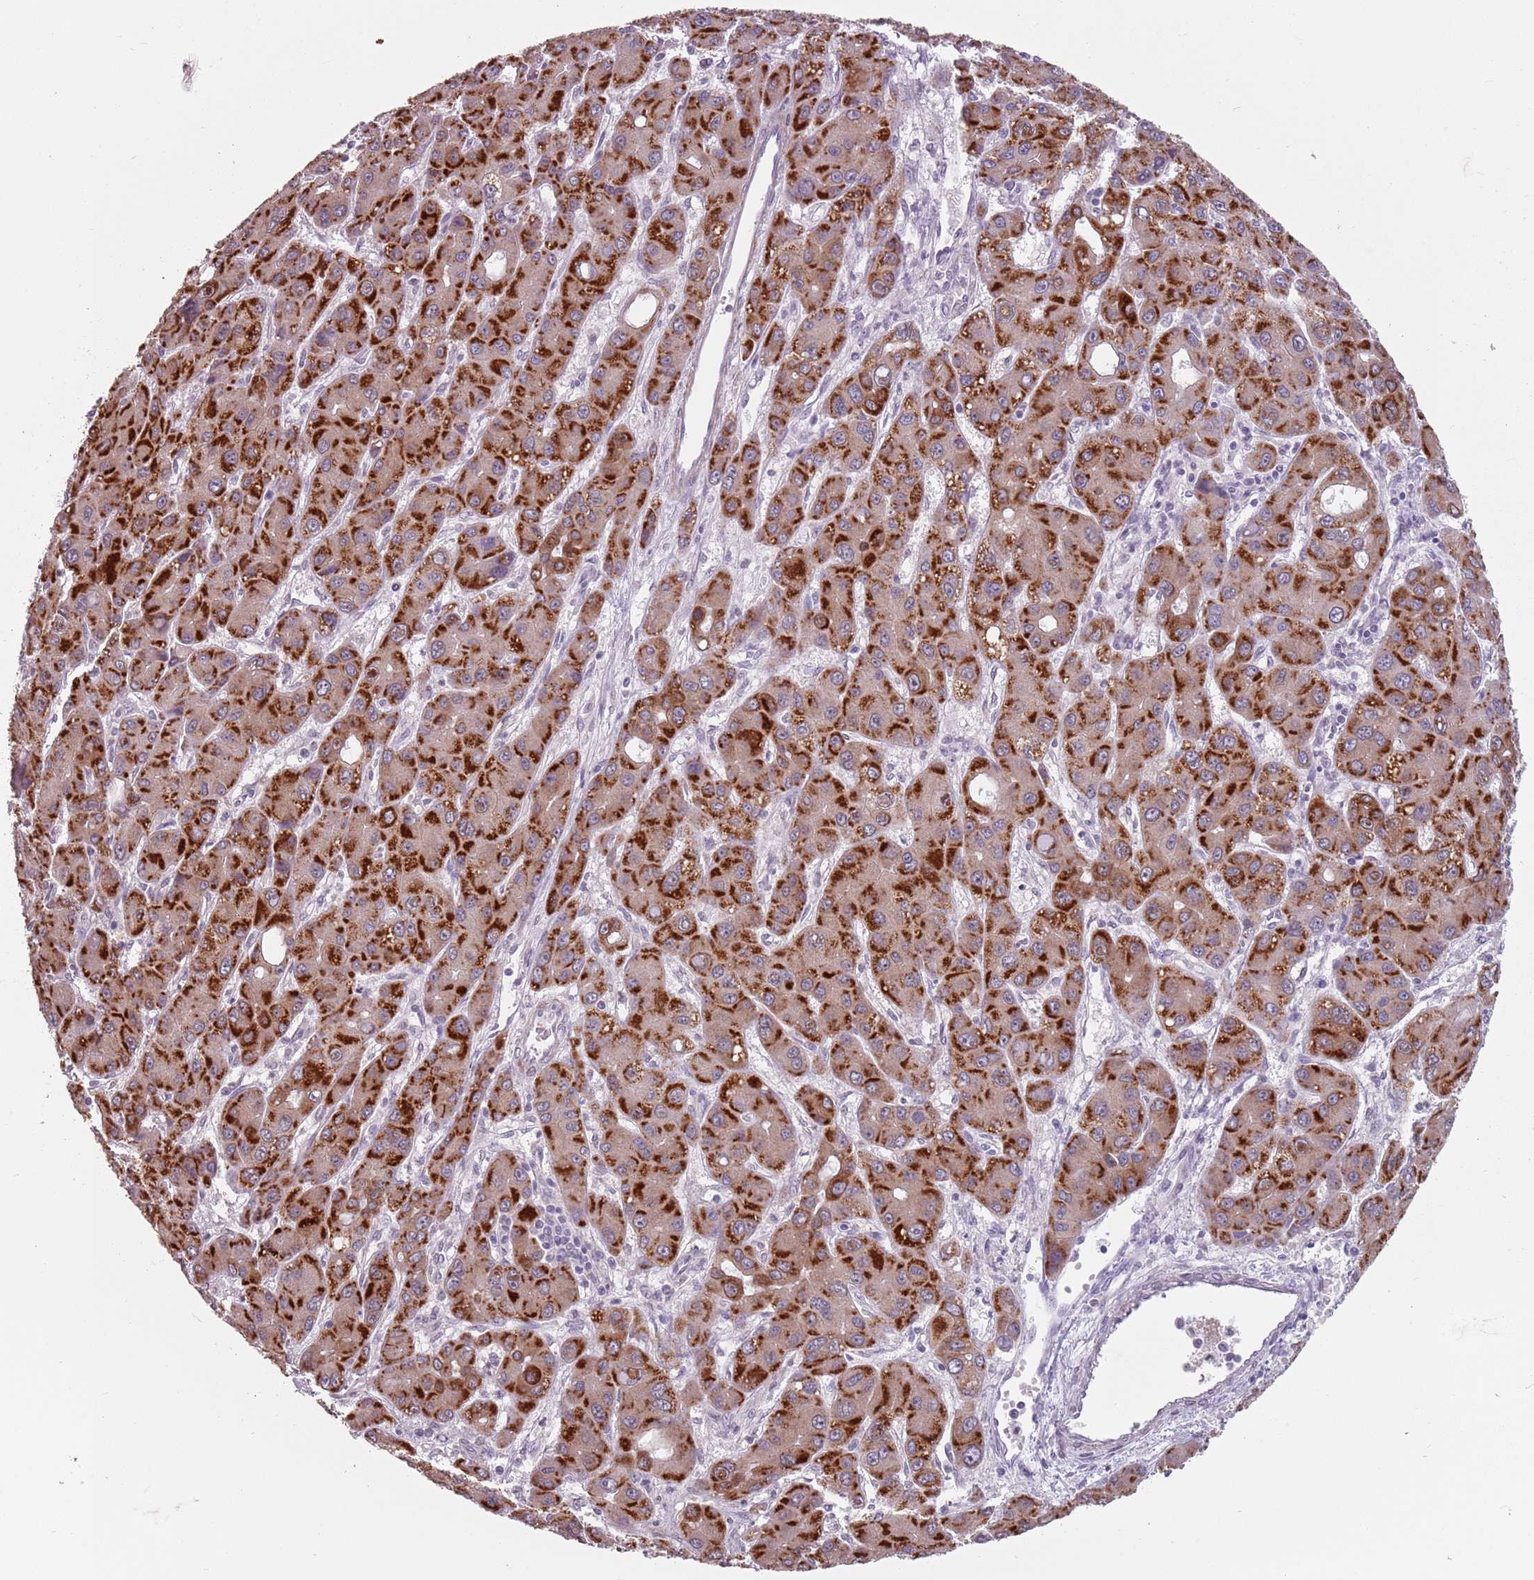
{"staining": {"intensity": "strong", "quantity": ">75%", "location": "cytoplasmic/membranous"}, "tissue": "liver cancer", "cell_type": "Tumor cells", "image_type": "cancer", "snomed": [{"axis": "morphology", "description": "Carcinoma, Hepatocellular, NOS"}, {"axis": "topography", "description": "Liver"}], "caption": "Liver hepatocellular carcinoma tissue exhibits strong cytoplasmic/membranous staining in about >75% of tumor cells", "gene": "TMC4", "patient": {"sex": "male", "age": 55}}